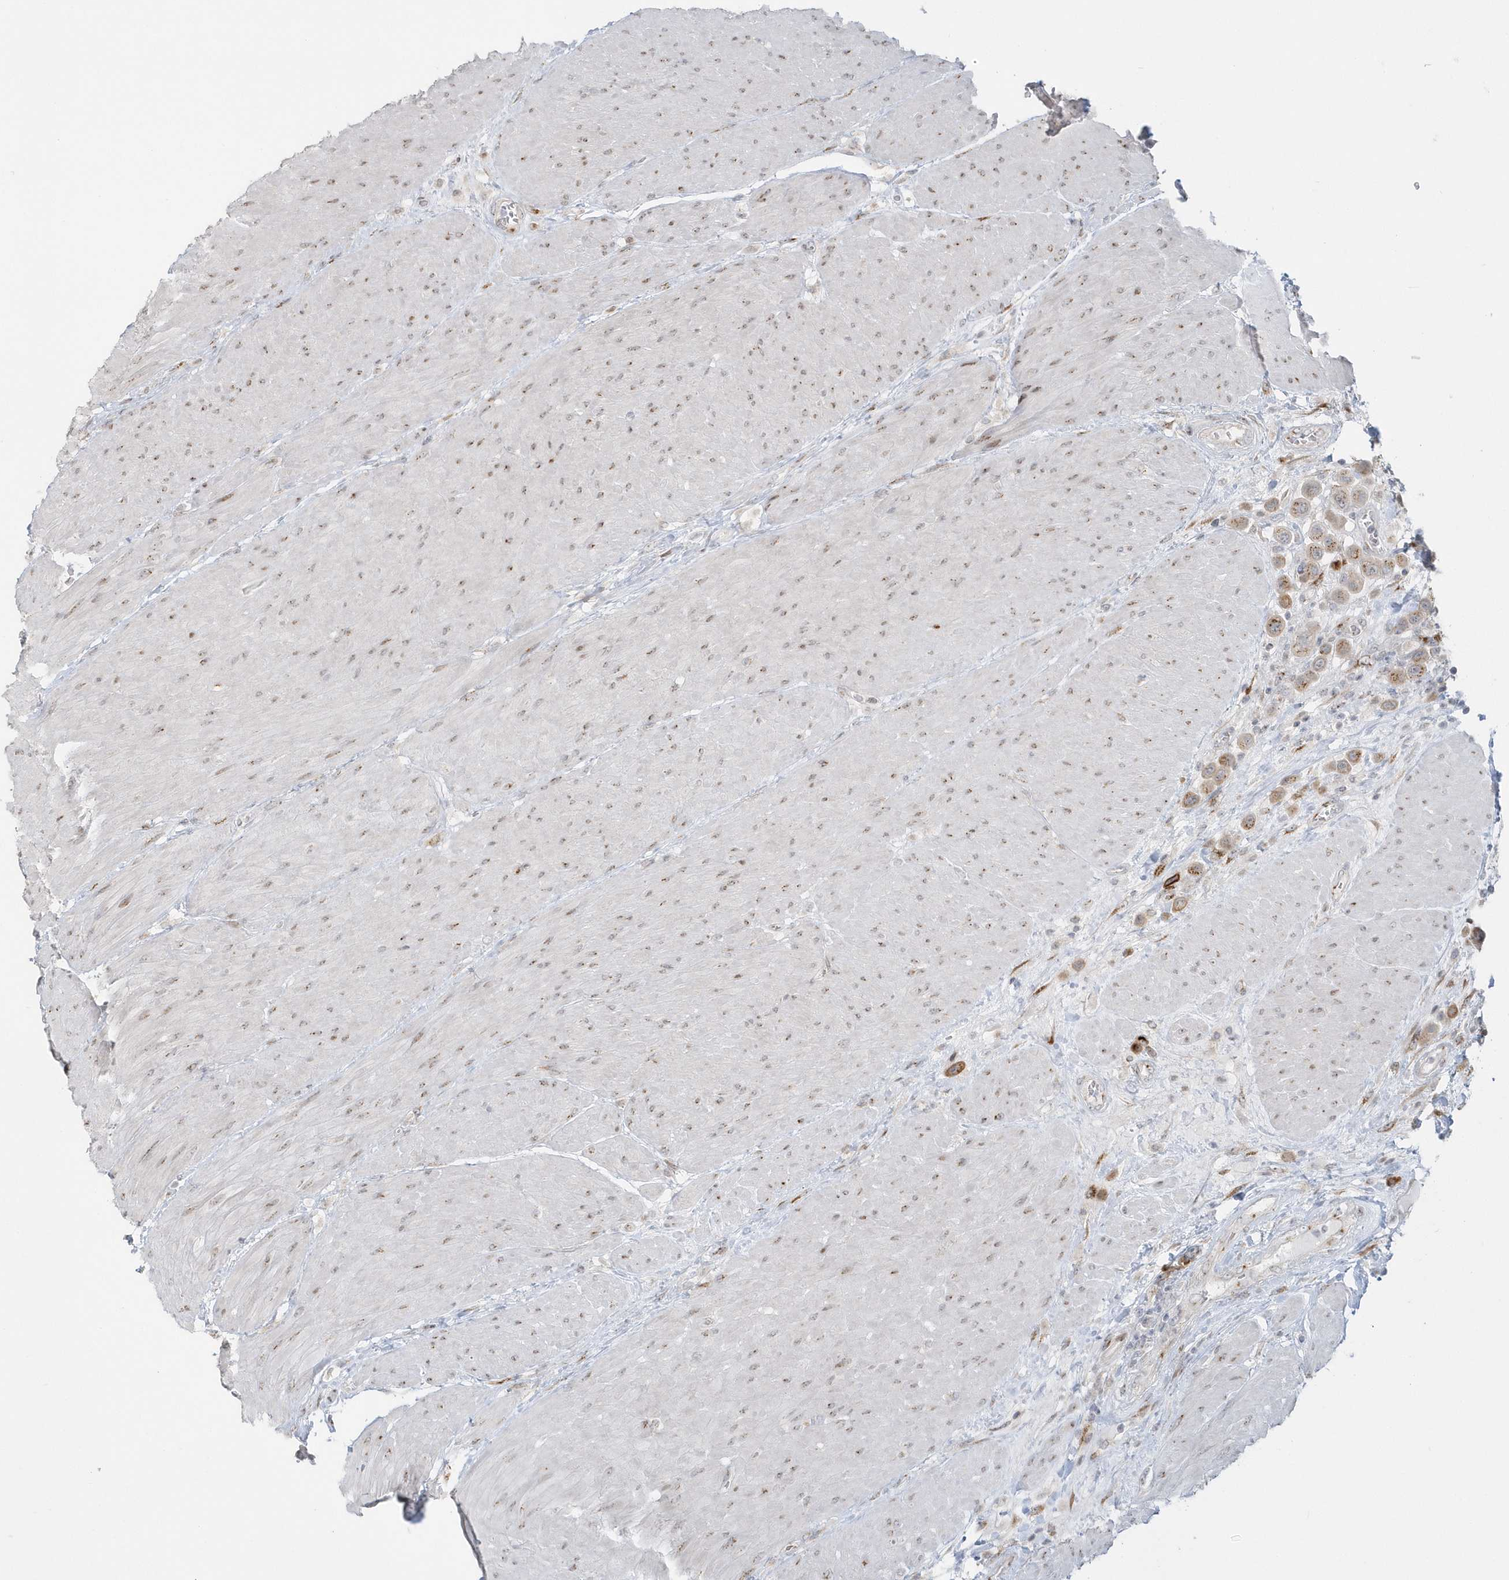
{"staining": {"intensity": "moderate", "quantity": ">75%", "location": "cytoplasmic/membranous"}, "tissue": "urothelial cancer", "cell_type": "Tumor cells", "image_type": "cancer", "snomed": [{"axis": "morphology", "description": "Urothelial carcinoma, High grade"}, {"axis": "topography", "description": "Urinary bladder"}], "caption": "Moderate cytoplasmic/membranous expression is present in approximately >75% of tumor cells in urothelial cancer. (Stains: DAB (3,3'-diaminobenzidine) in brown, nuclei in blue, Microscopy: brightfield microscopy at high magnification).", "gene": "DHFR", "patient": {"sex": "male", "age": 50}}